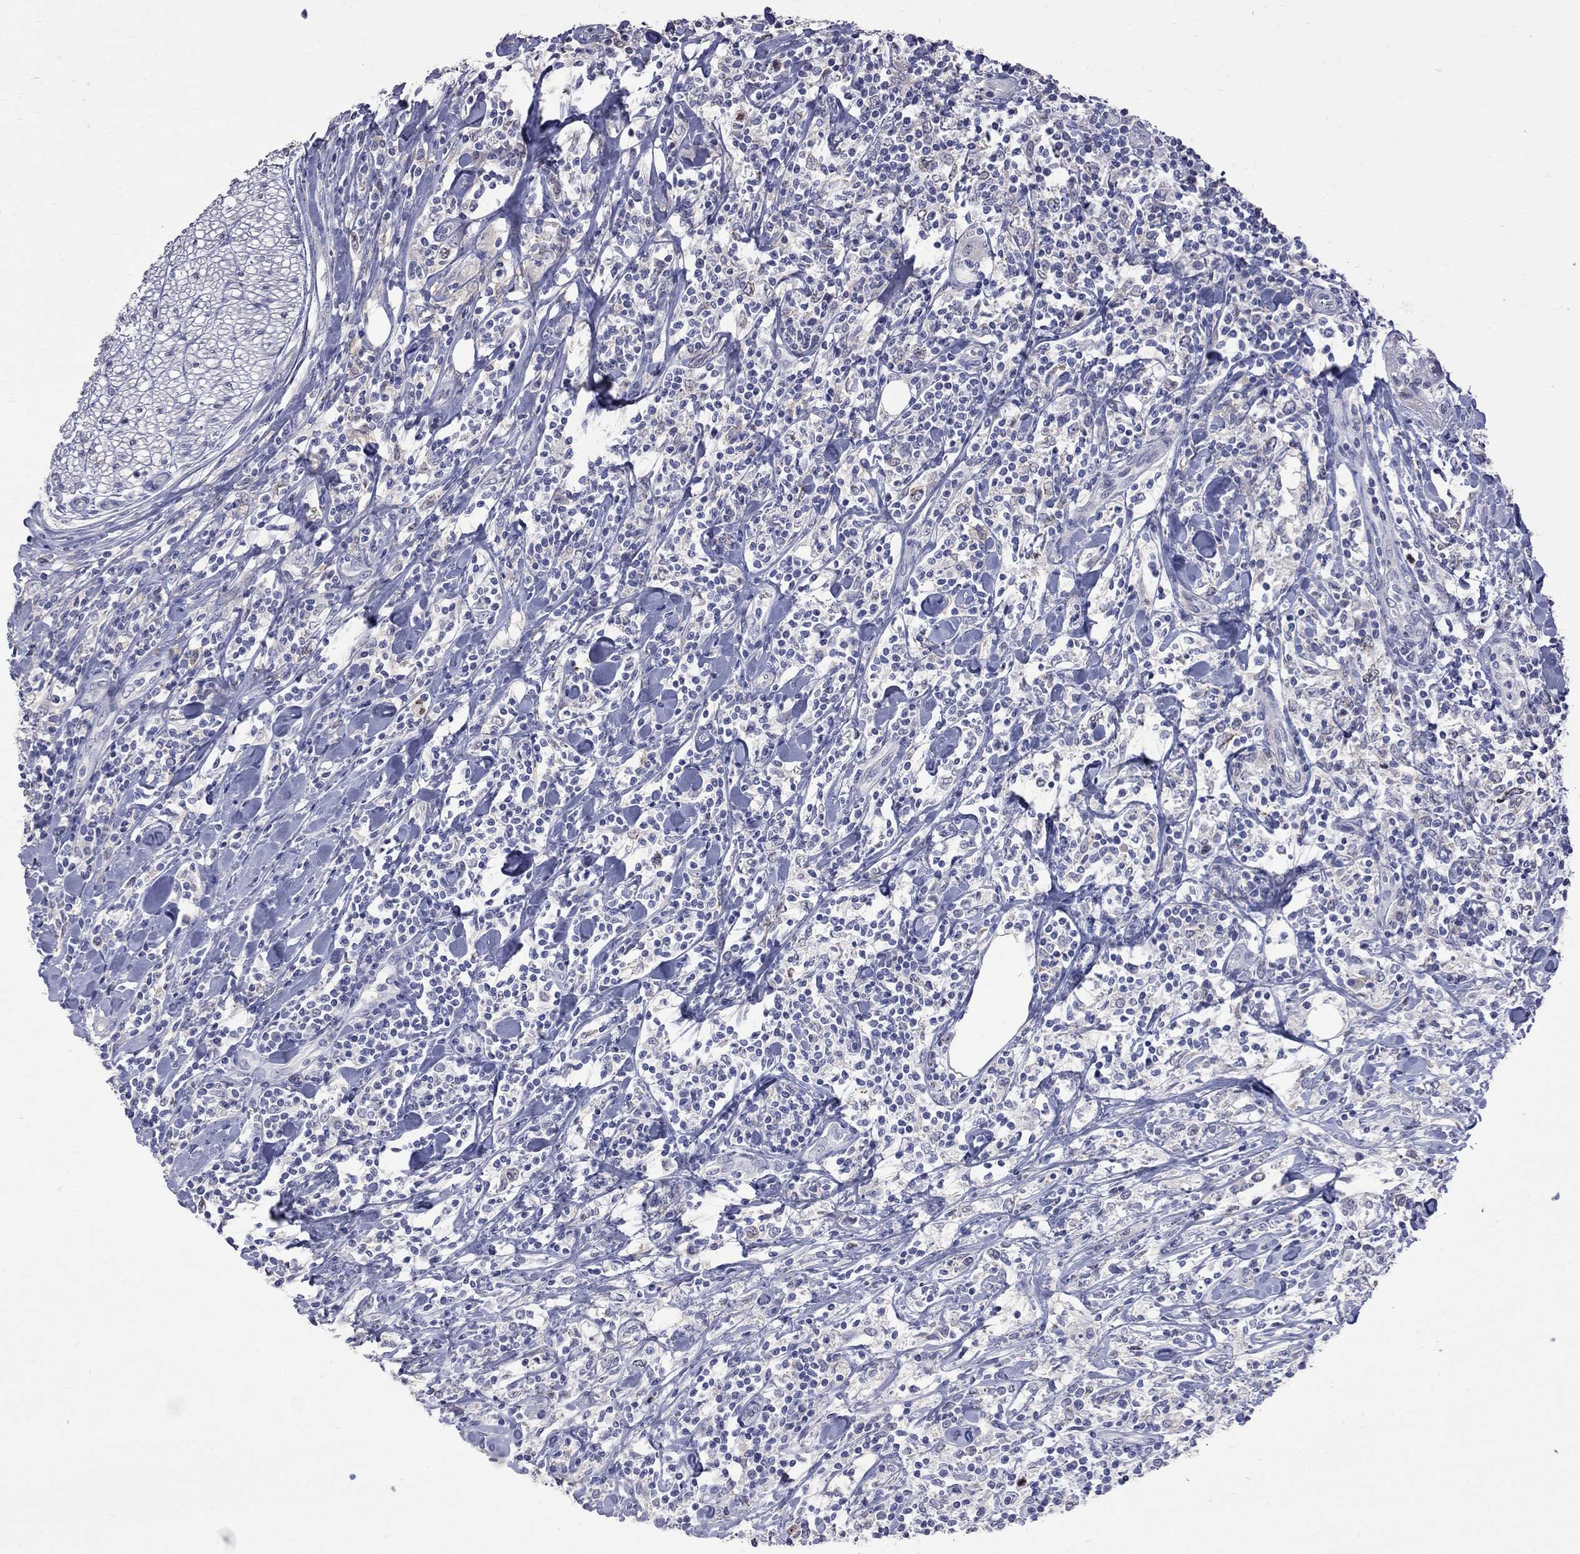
{"staining": {"intensity": "negative", "quantity": "none", "location": "none"}, "tissue": "lymphoma", "cell_type": "Tumor cells", "image_type": "cancer", "snomed": [{"axis": "morphology", "description": "Malignant lymphoma, non-Hodgkin's type, High grade"}, {"axis": "topography", "description": "Lymph node"}], "caption": "High magnification brightfield microscopy of lymphoma stained with DAB (brown) and counterstained with hematoxylin (blue): tumor cells show no significant positivity. Nuclei are stained in blue.", "gene": "CKAP2", "patient": {"sex": "female", "age": 84}}